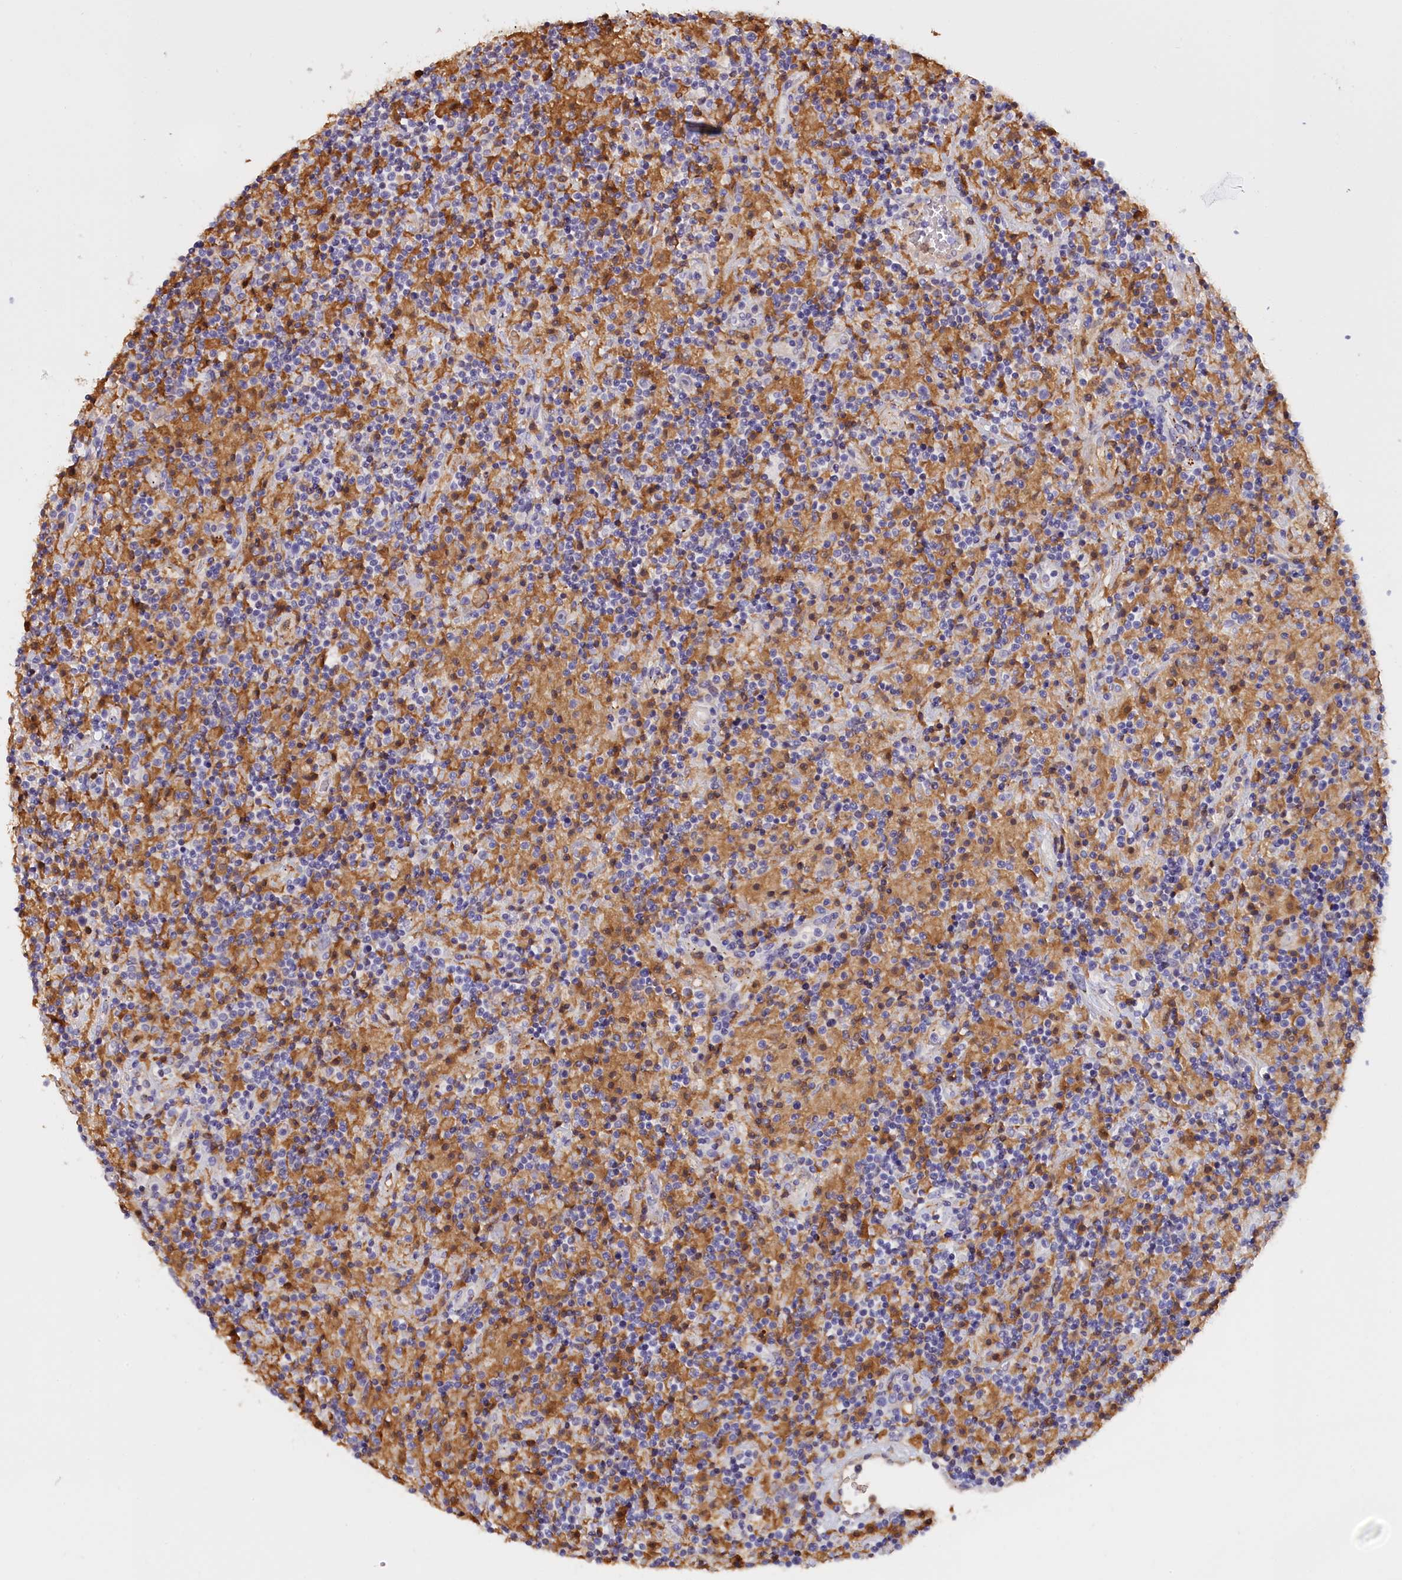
{"staining": {"intensity": "negative", "quantity": "none", "location": "none"}, "tissue": "lymphoma", "cell_type": "Tumor cells", "image_type": "cancer", "snomed": [{"axis": "morphology", "description": "Hodgkin's disease, NOS"}, {"axis": "topography", "description": "Lymph node"}], "caption": "There is no significant expression in tumor cells of Hodgkin's disease.", "gene": "FAM149B1", "patient": {"sex": "male", "age": 70}}